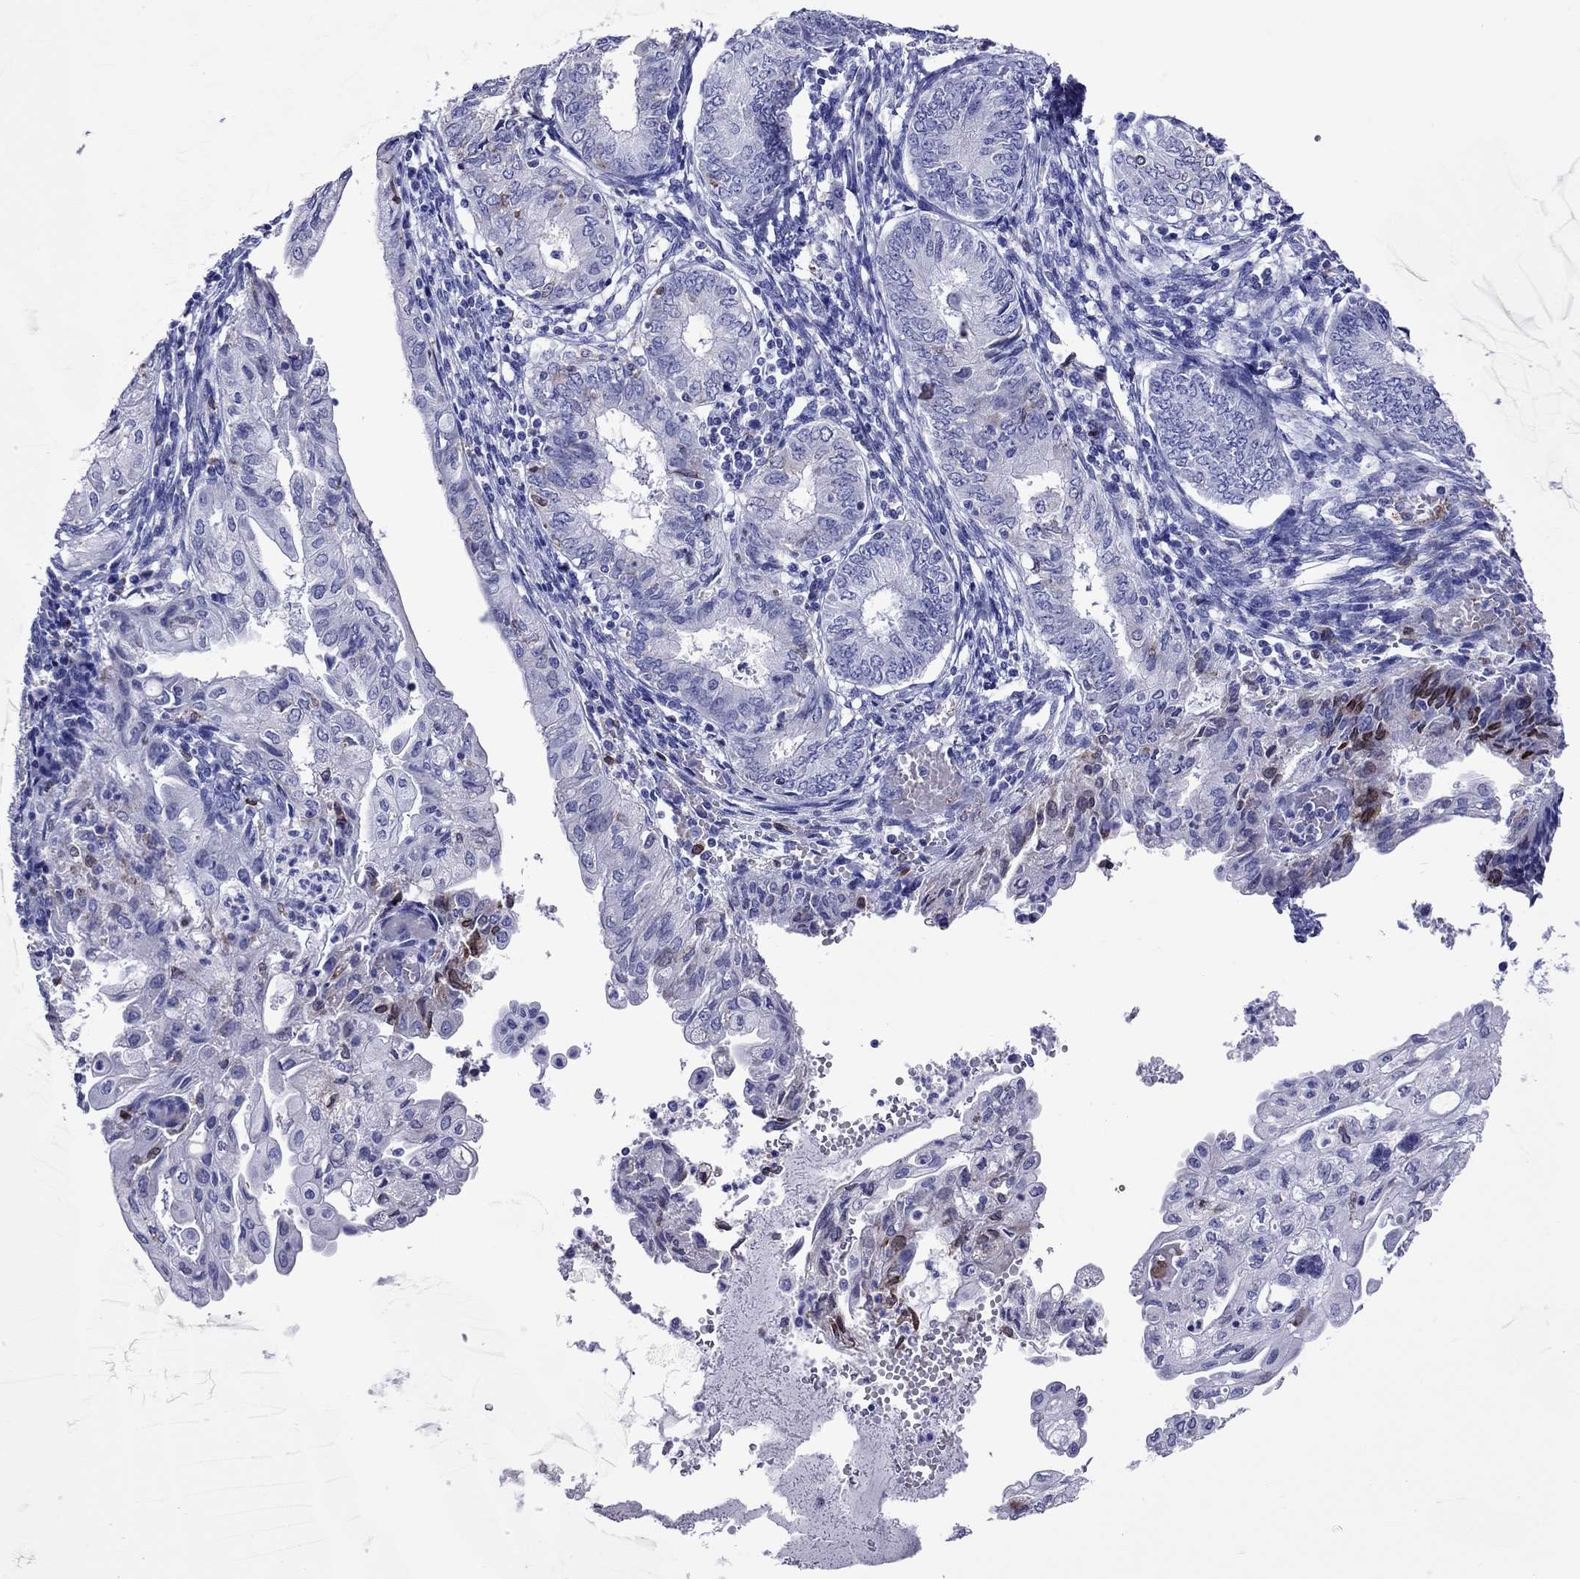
{"staining": {"intensity": "negative", "quantity": "none", "location": "none"}, "tissue": "endometrial cancer", "cell_type": "Tumor cells", "image_type": "cancer", "snomed": [{"axis": "morphology", "description": "Adenocarcinoma, NOS"}, {"axis": "topography", "description": "Endometrium"}], "caption": "The immunohistochemistry photomicrograph has no significant staining in tumor cells of adenocarcinoma (endometrial) tissue.", "gene": "ADORA2A", "patient": {"sex": "female", "age": 68}}